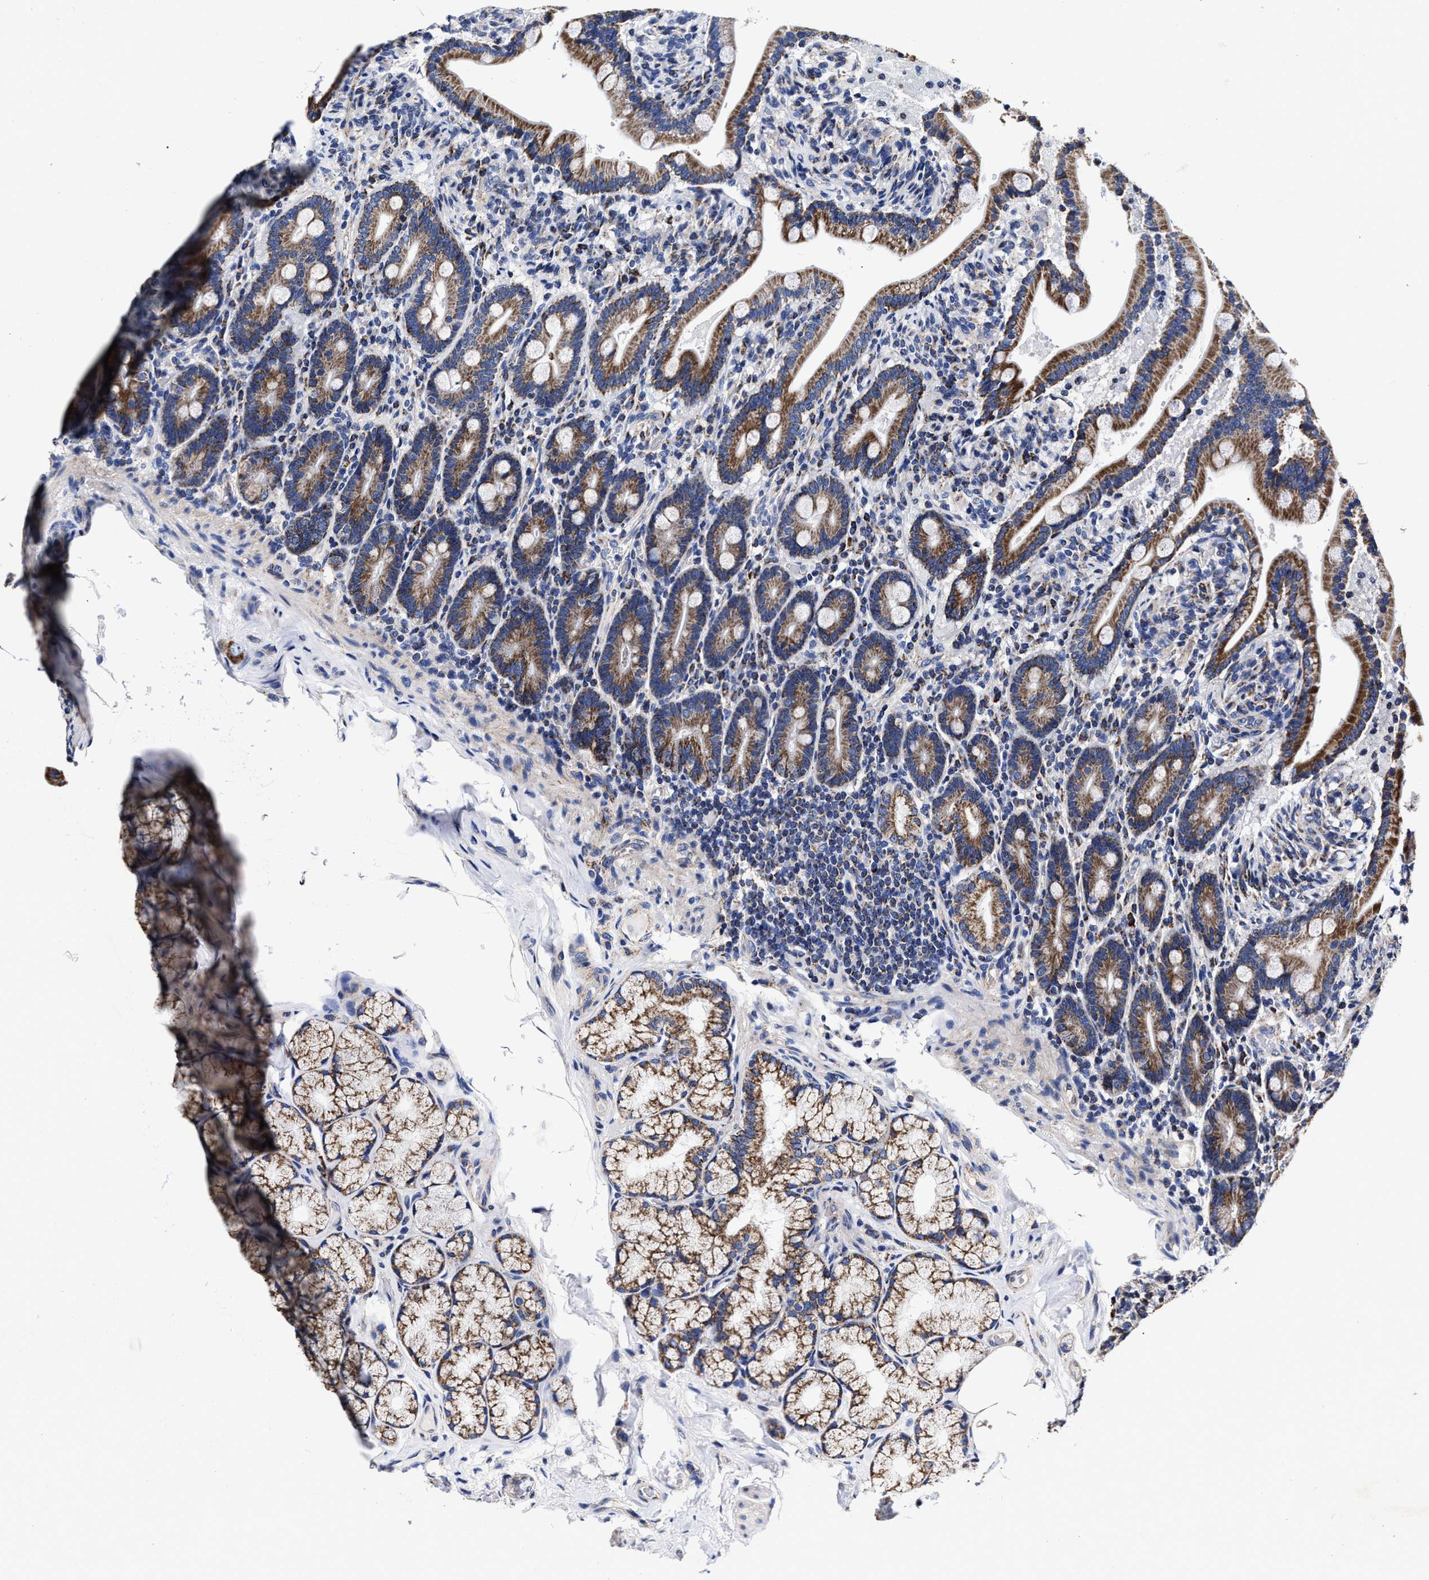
{"staining": {"intensity": "strong", "quantity": ">75%", "location": "cytoplasmic/membranous"}, "tissue": "duodenum", "cell_type": "Glandular cells", "image_type": "normal", "snomed": [{"axis": "morphology", "description": "Normal tissue, NOS"}, {"axis": "topography", "description": "Duodenum"}], "caption": "Brown immunohistochemical staining in normal human duodenum reveals strong cytoplasmic/membranous positivity in approximately >75% of glandular cells. Using DAB (brown) and hematoxylin (blue) stains, captured at high magnification using brightfield microscopy.", "gene": "HINT2", "patient": {"sex": "male", "age": 54}}